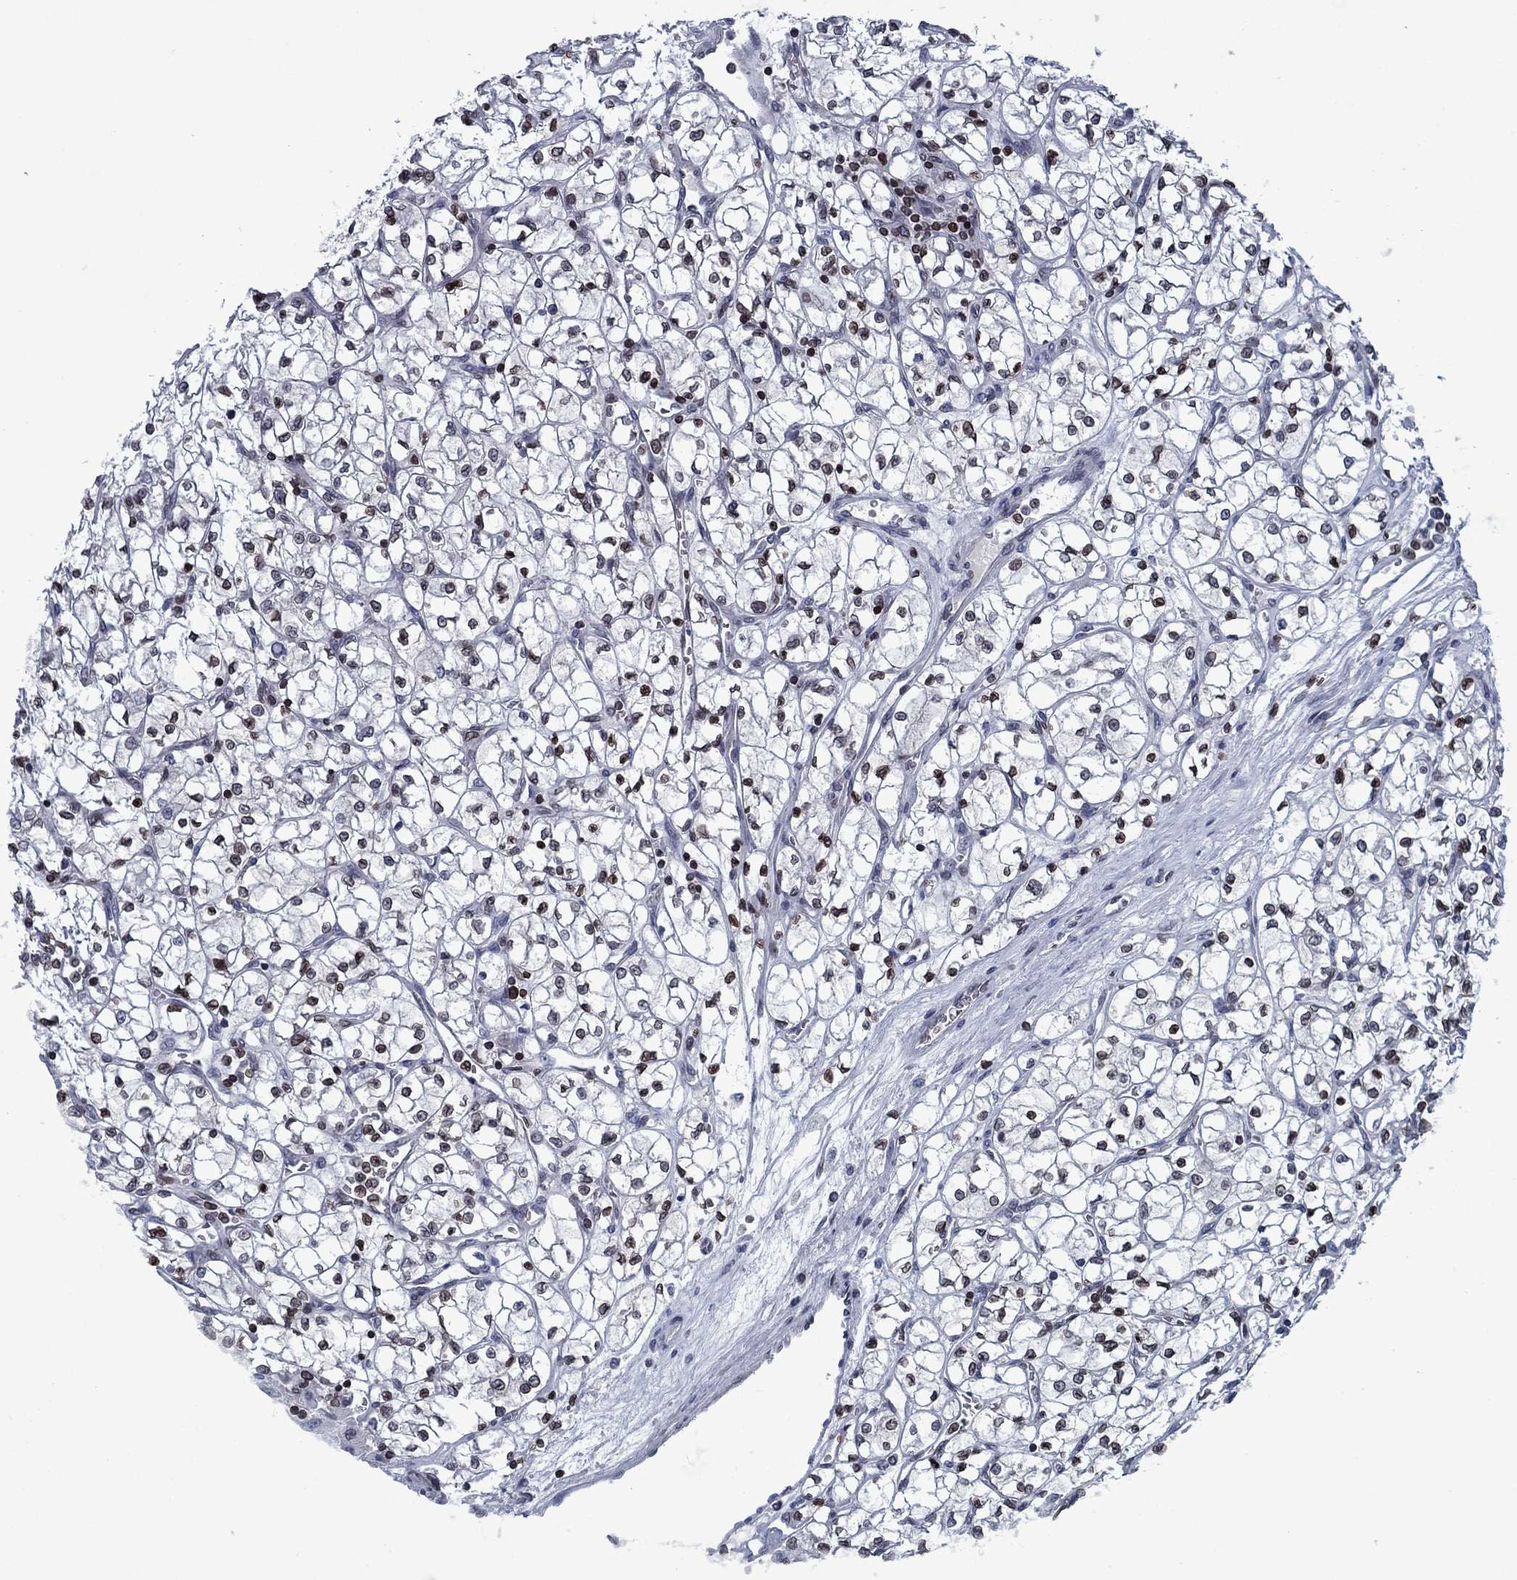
{"staining": {"intensity": "moderate", "quantity": "25%-75%", "location": "nuclear"}, "tissue": "renal cancer", "cell_type": "Tumor cells", "image_type": "cancer", "snomed": [{"axis": "morphology", "description": "Adenocarcinoma, NOS"}, {"axis": "topography", "description": "Kidney"}], "caption": "Immunohistochemistry (IHC) staining of renal cancer, which displays medium levels of moderate nuclear staining in approximately 25%-75% of tumor cells indicating moderate nuclear protein positivity. The staining was performed using DAB (3,3'-diaminobenzidine) (brown) for protein detection and nuclei were counterstained in hematoxylin (blue).", "gene": "SLA", "patient": {"sex": "female", "age": 64}}